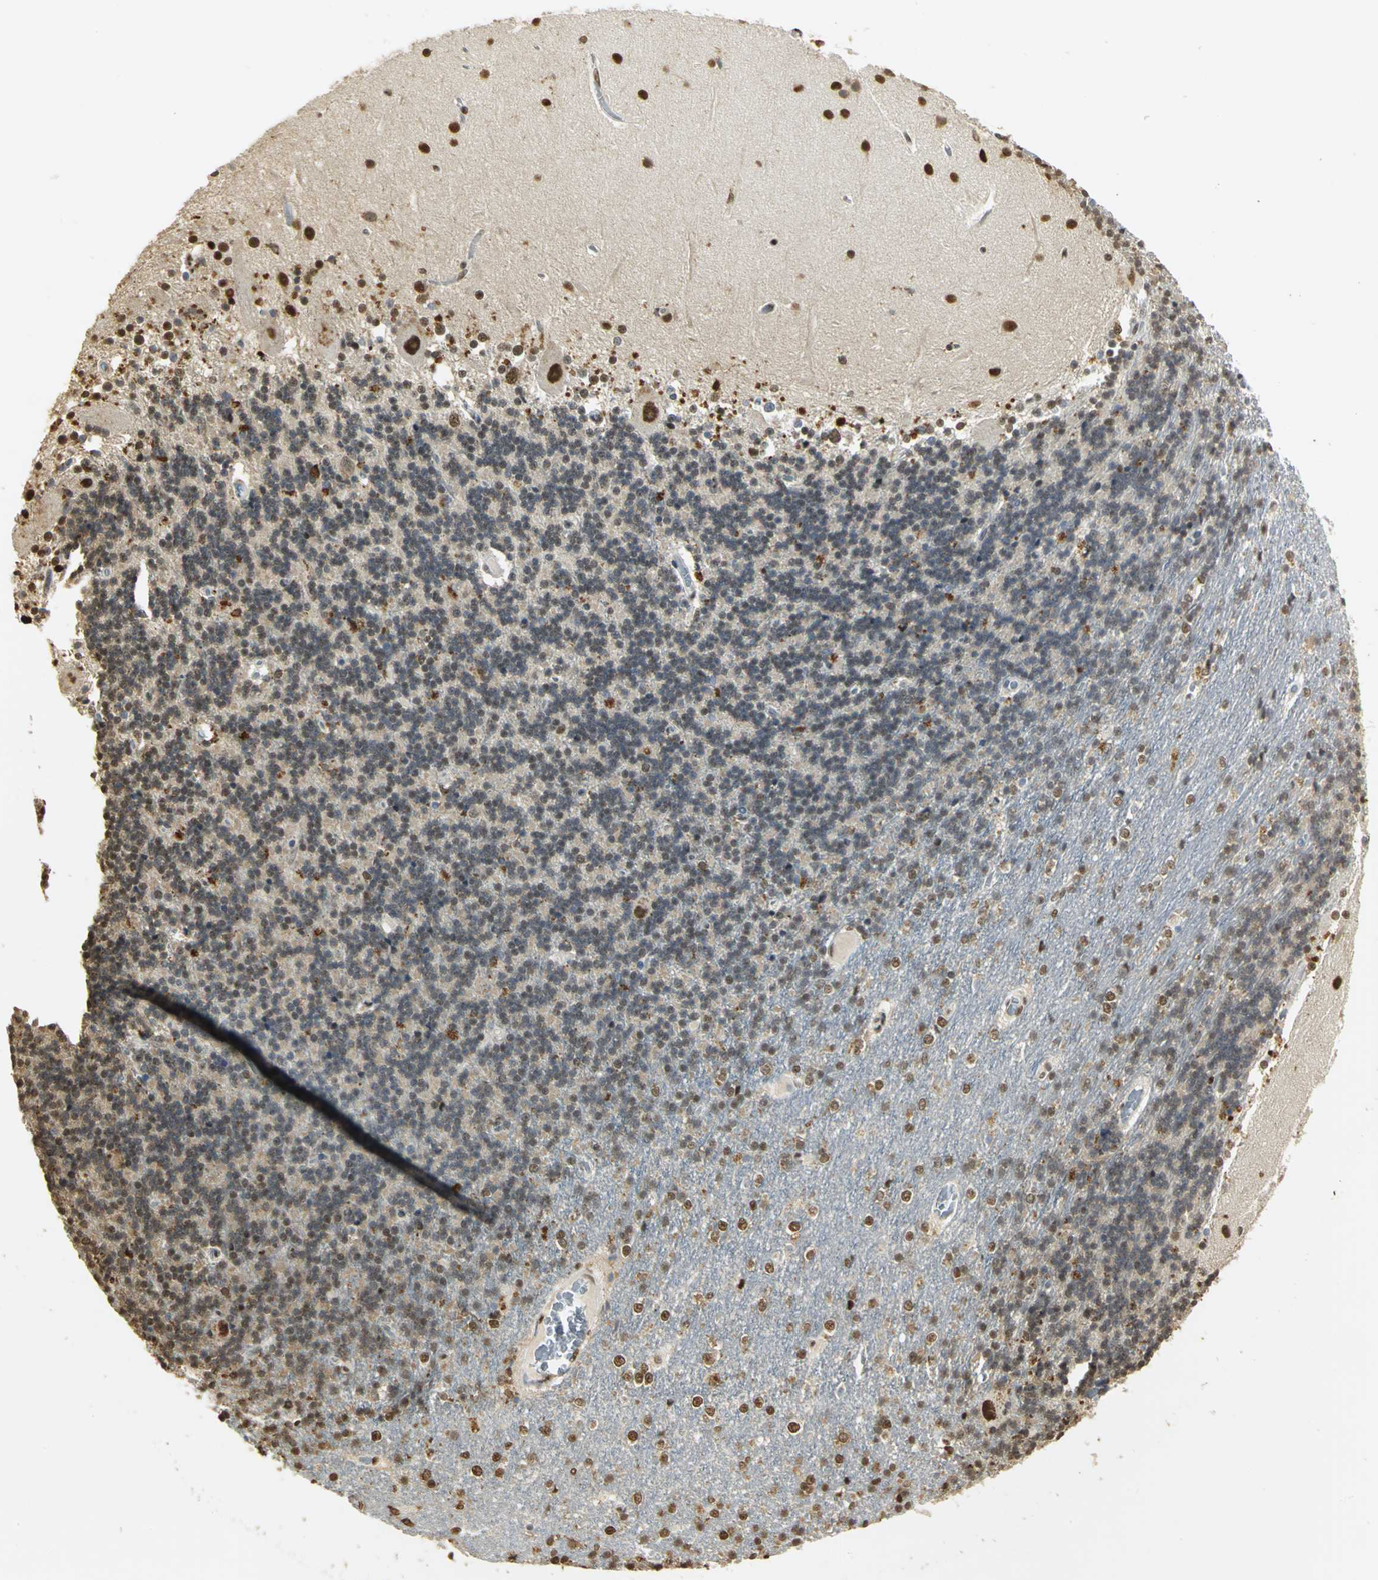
{"staining": {"intensity": "moderate", "quantity": "25%-75%", "location": "nuclear"}, "tissue": "cerebellum", "cell_type": "Cells in granular layer", "image_type": "normal", "snomed": [{"axis": "morphology", "description": "Normal tissue, NOS"}, {"axis": "topography", "description": "Cerebellum"}], "caption": "Protein expression analysis of normal human cerebellum reveals moderate nuclear expression in about 25%-75% of cells in granular layer. (Brightfield microscopy of DAB IHC at high magnification).", "gene": "SET", "patient": {"sex": "female", "age": 54}}